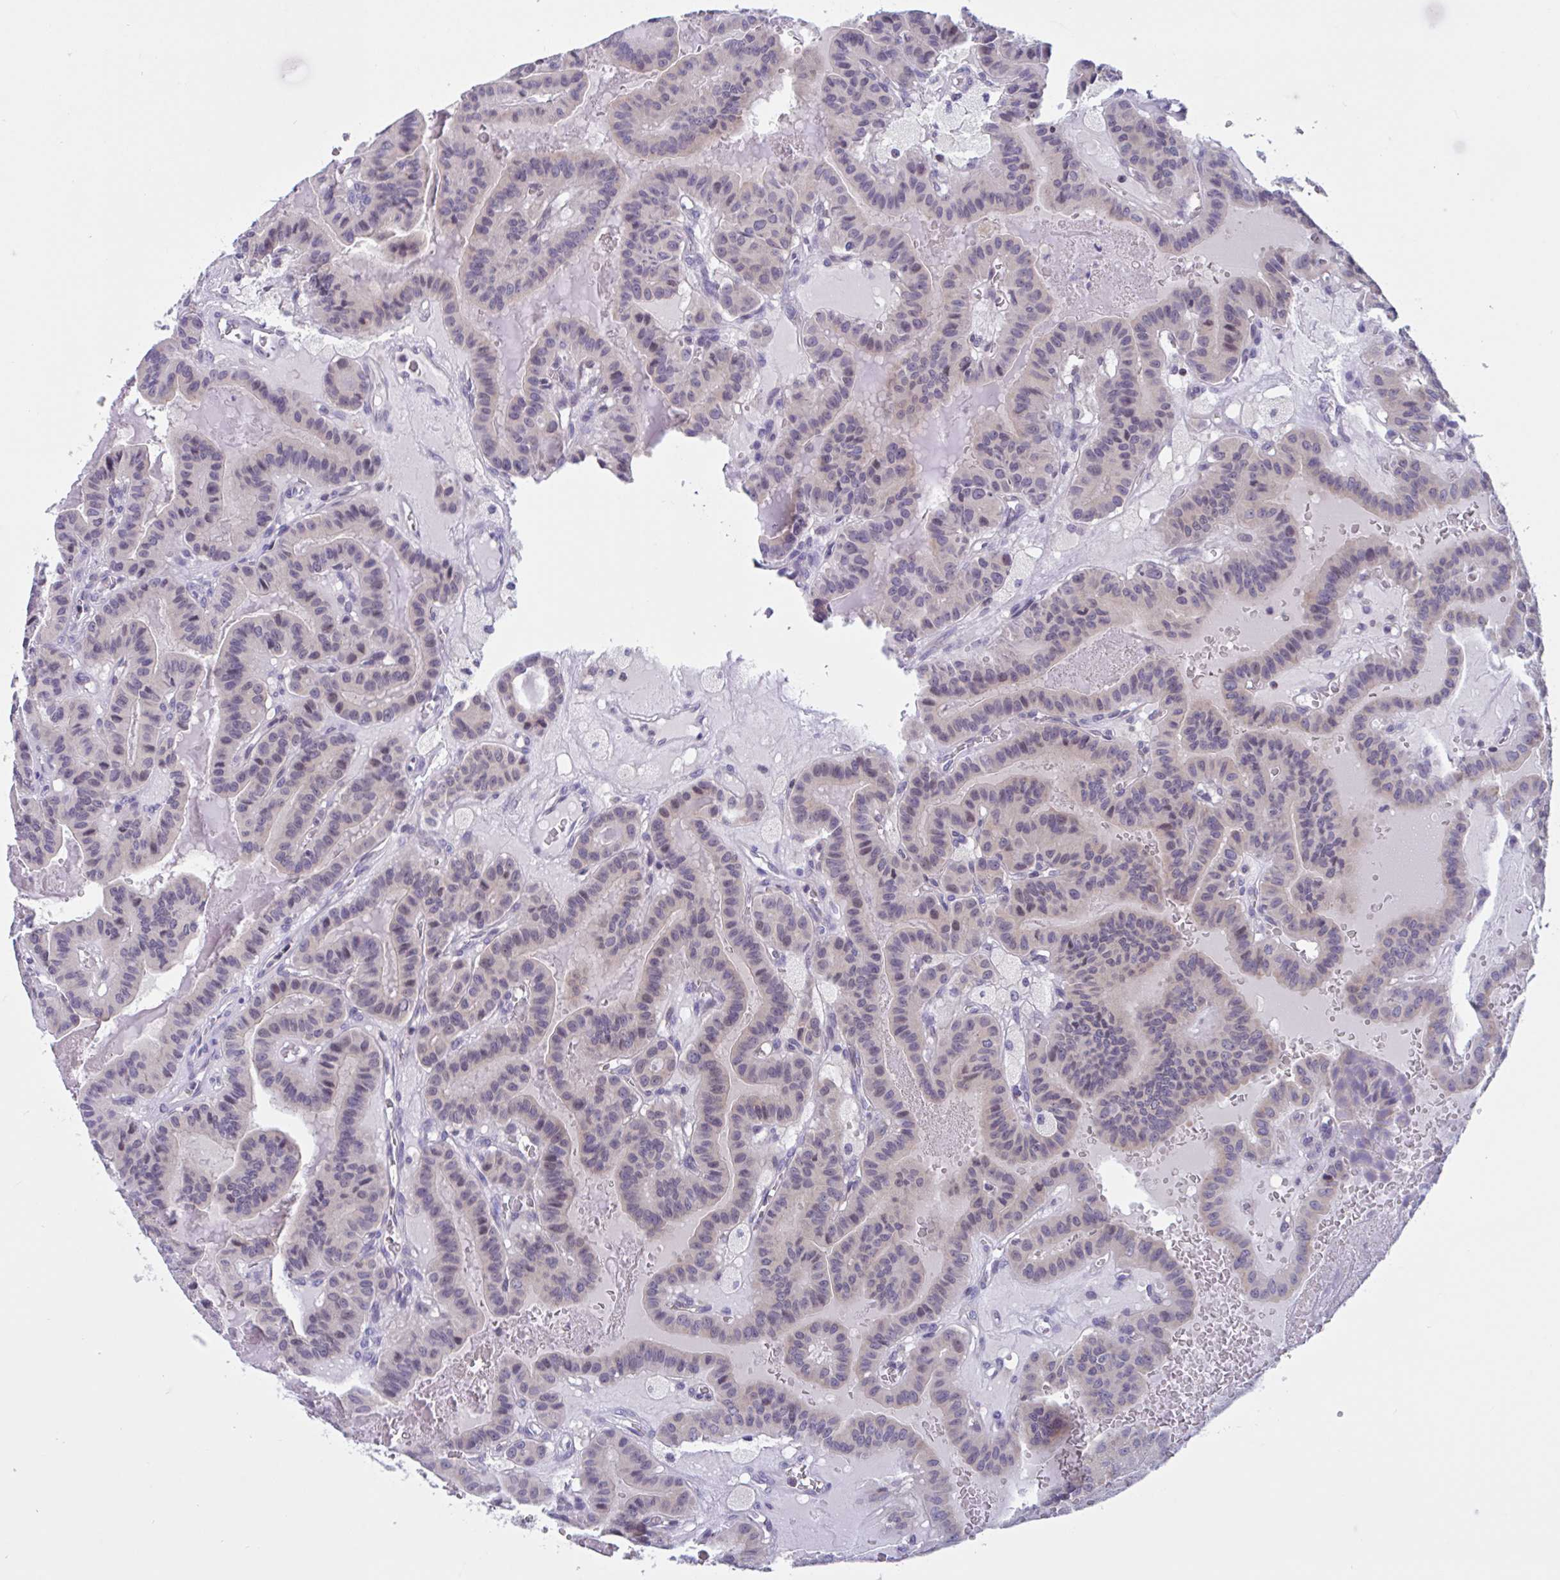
{"staining": {"intensity": "weak", "quantity": "25%-75%", "location": "cytoplasmic/membranous"}, "tissue": "thyroid cancer", "cell_type": "Tumor cells", "image_type": "cancer", "snomed": [{"axis": "morphology", "description": "Papillary adenocarcinoma, NOS"}, {"axis": "topography", "description": "Thyroid gland"}], "caption": "High-power microscopy captured an immunohistochemistry micrograph of thyroid cancer, revealing weak cytoplasmic/membranous positivity in about 25%-75% of tumor cells.", "gene": "SNX11", "patient": {"sex": "male", "age": 87}}